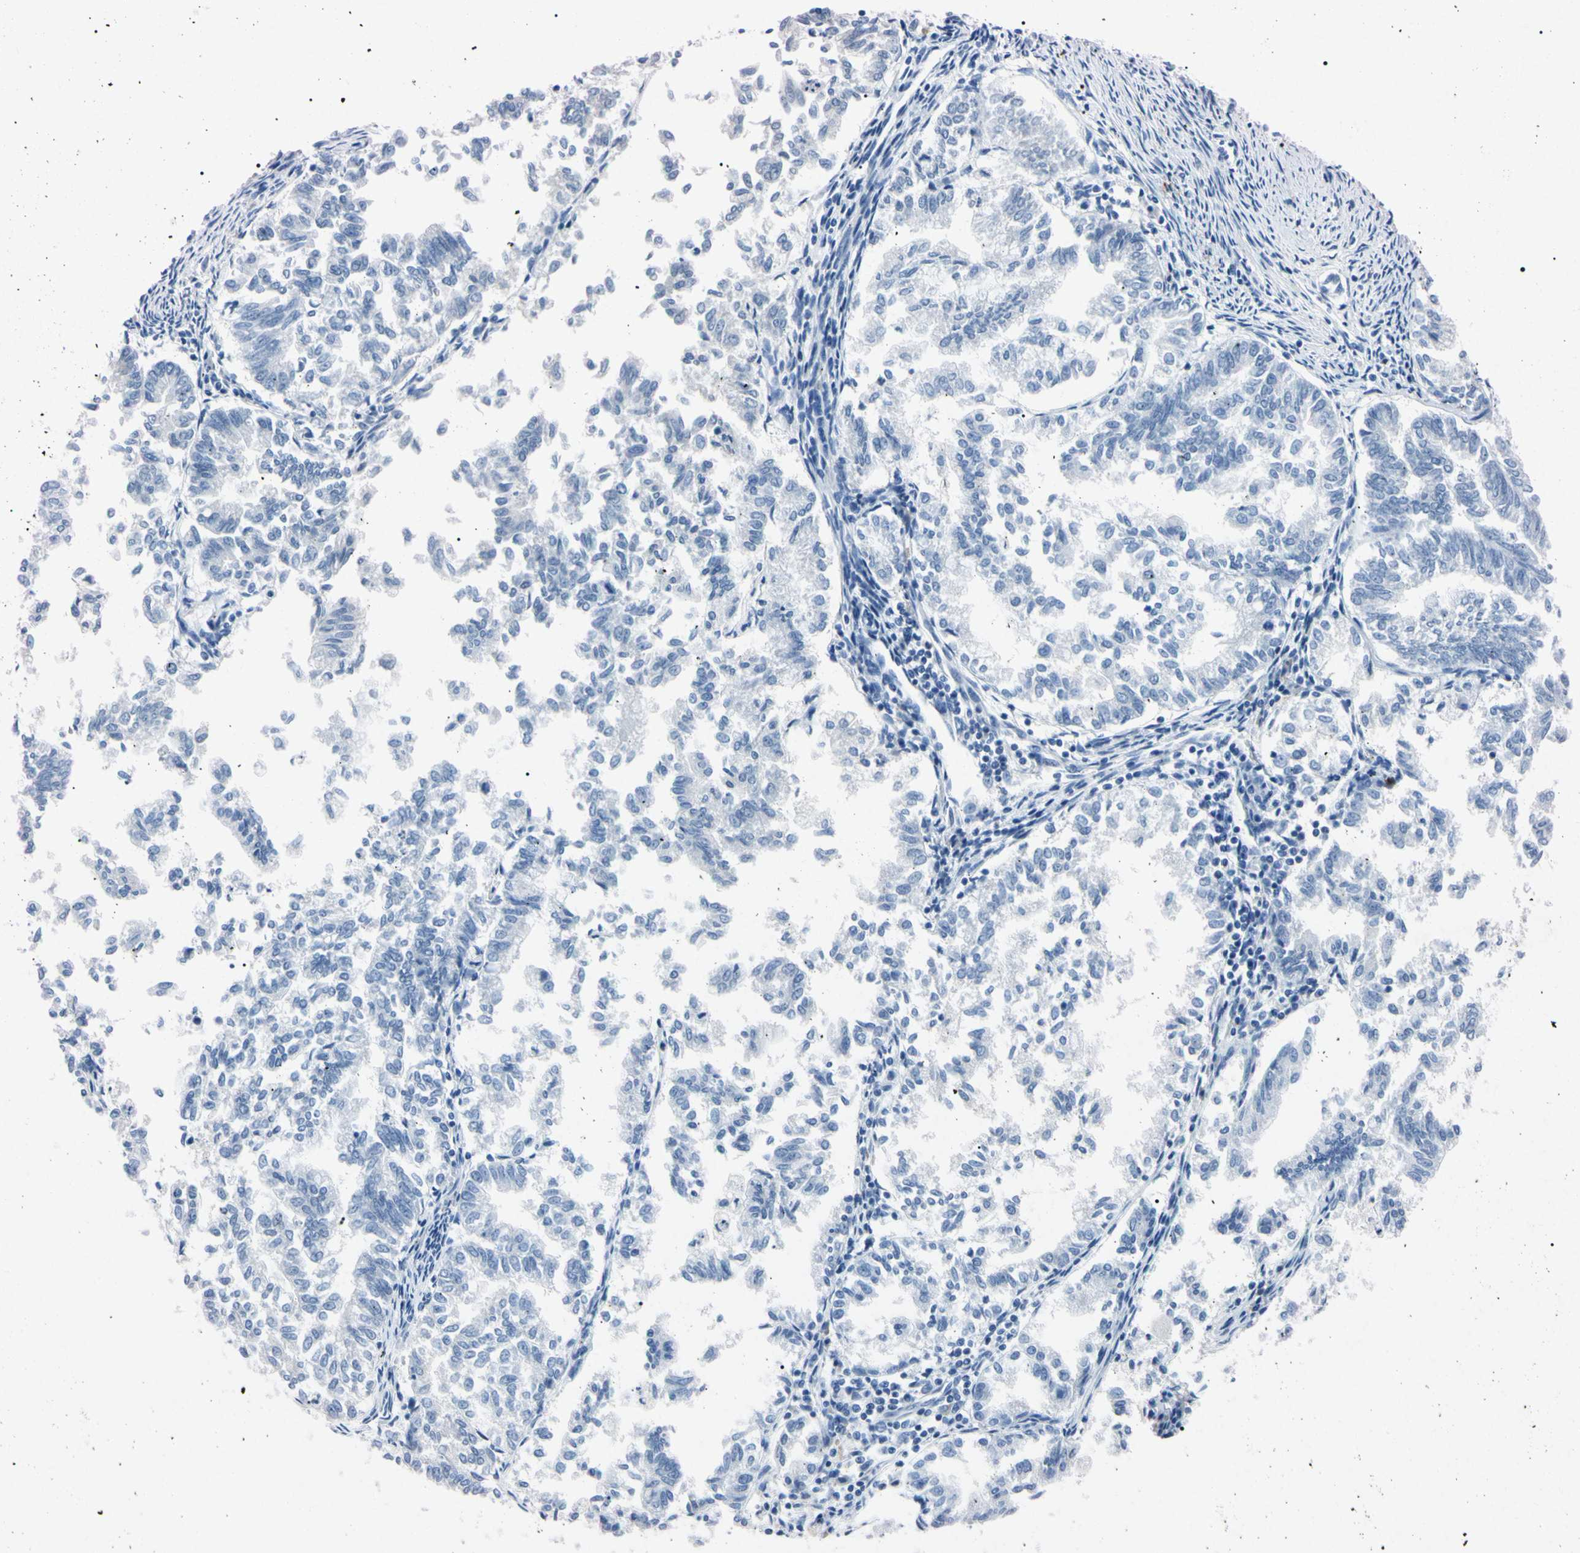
{"staining": {"intensity": "negative", "quantity": "none", "location": "none"}, "tissue": "endometrial cancer", "cell_type": "Tumor cells", "image_type": "cancer", "snomed": [{"axis": "morphology", "description": "Necrosis, NOS"}, {"axis": "morphology", "description": "Adenocarcinoma, NOS"}, {"axis": "topography", "description": "Endometrium"}], "caption": "Immunohistochemistry photomicrograph of neoplastic tissue: endometrial cancer stained with DAB (3,3'-diaminobenzidine) demonstrates no significant protein positivity in tumor cells.", "gene": "ELN", "patient": {"sex": "female", "age": 79}}